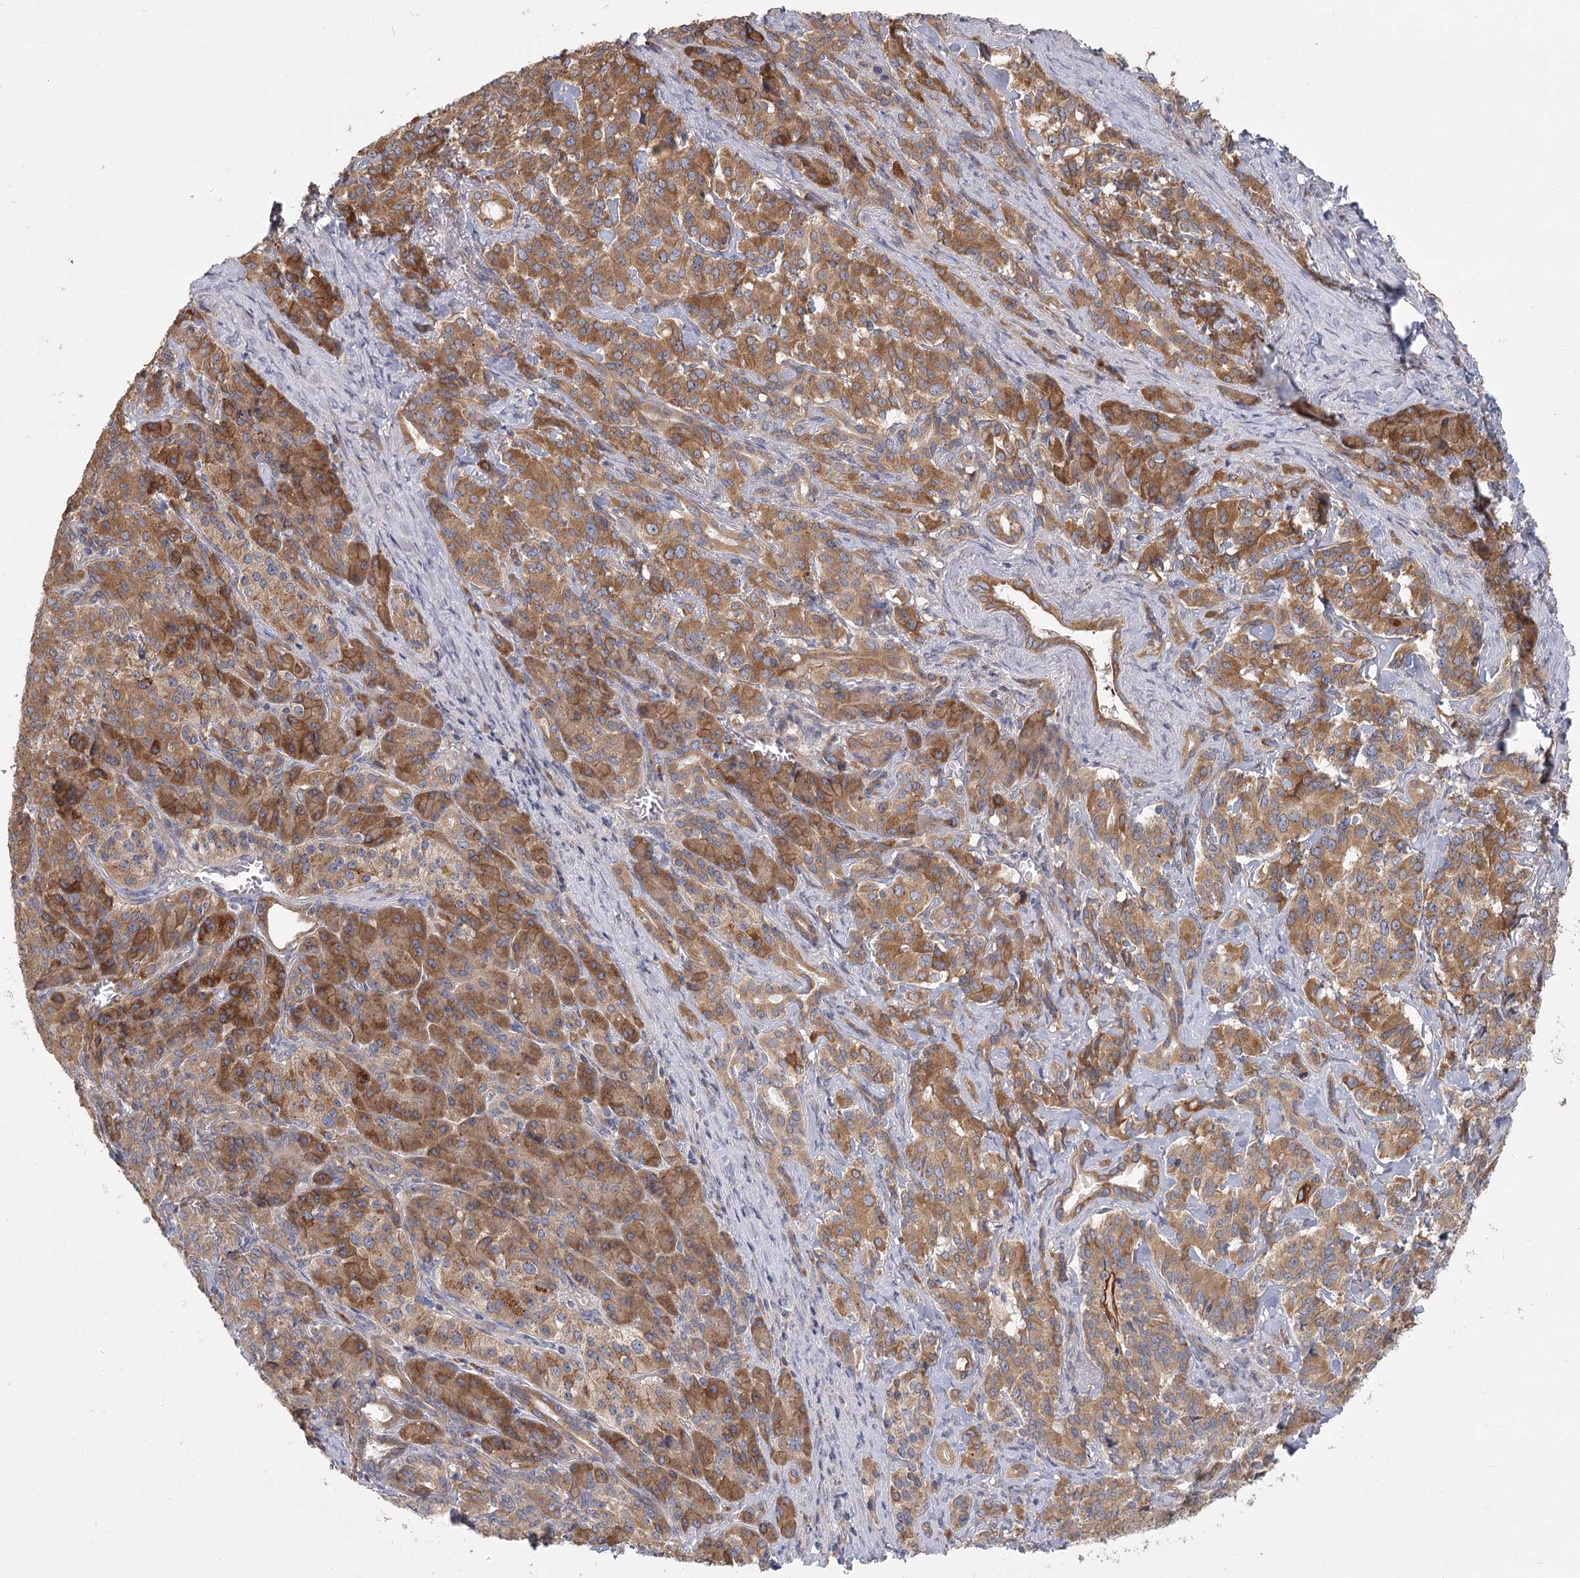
{"staining": {"intensity": "strong", "quantity": ">75%", "location": "cytoplasmic/membranous"}, "tissue": "pancreatic cancer", "cell_type": "Tumor cells", "image_type": "cancer", "snomed": [{"axis": "morphology", "description": "Adenocarcinoma, NOS"}, {"axis": "topography", "description": "Pancreas"}], "caption": "Brown immunohistochemical staining in adenocarcinoma (pancreatic) demonstrates strong cytoplasmic/membranous staining in approximately >75% of tumor cells.", "gene": "CNTLN", "patient": {"sex": "female", "age": 74}}